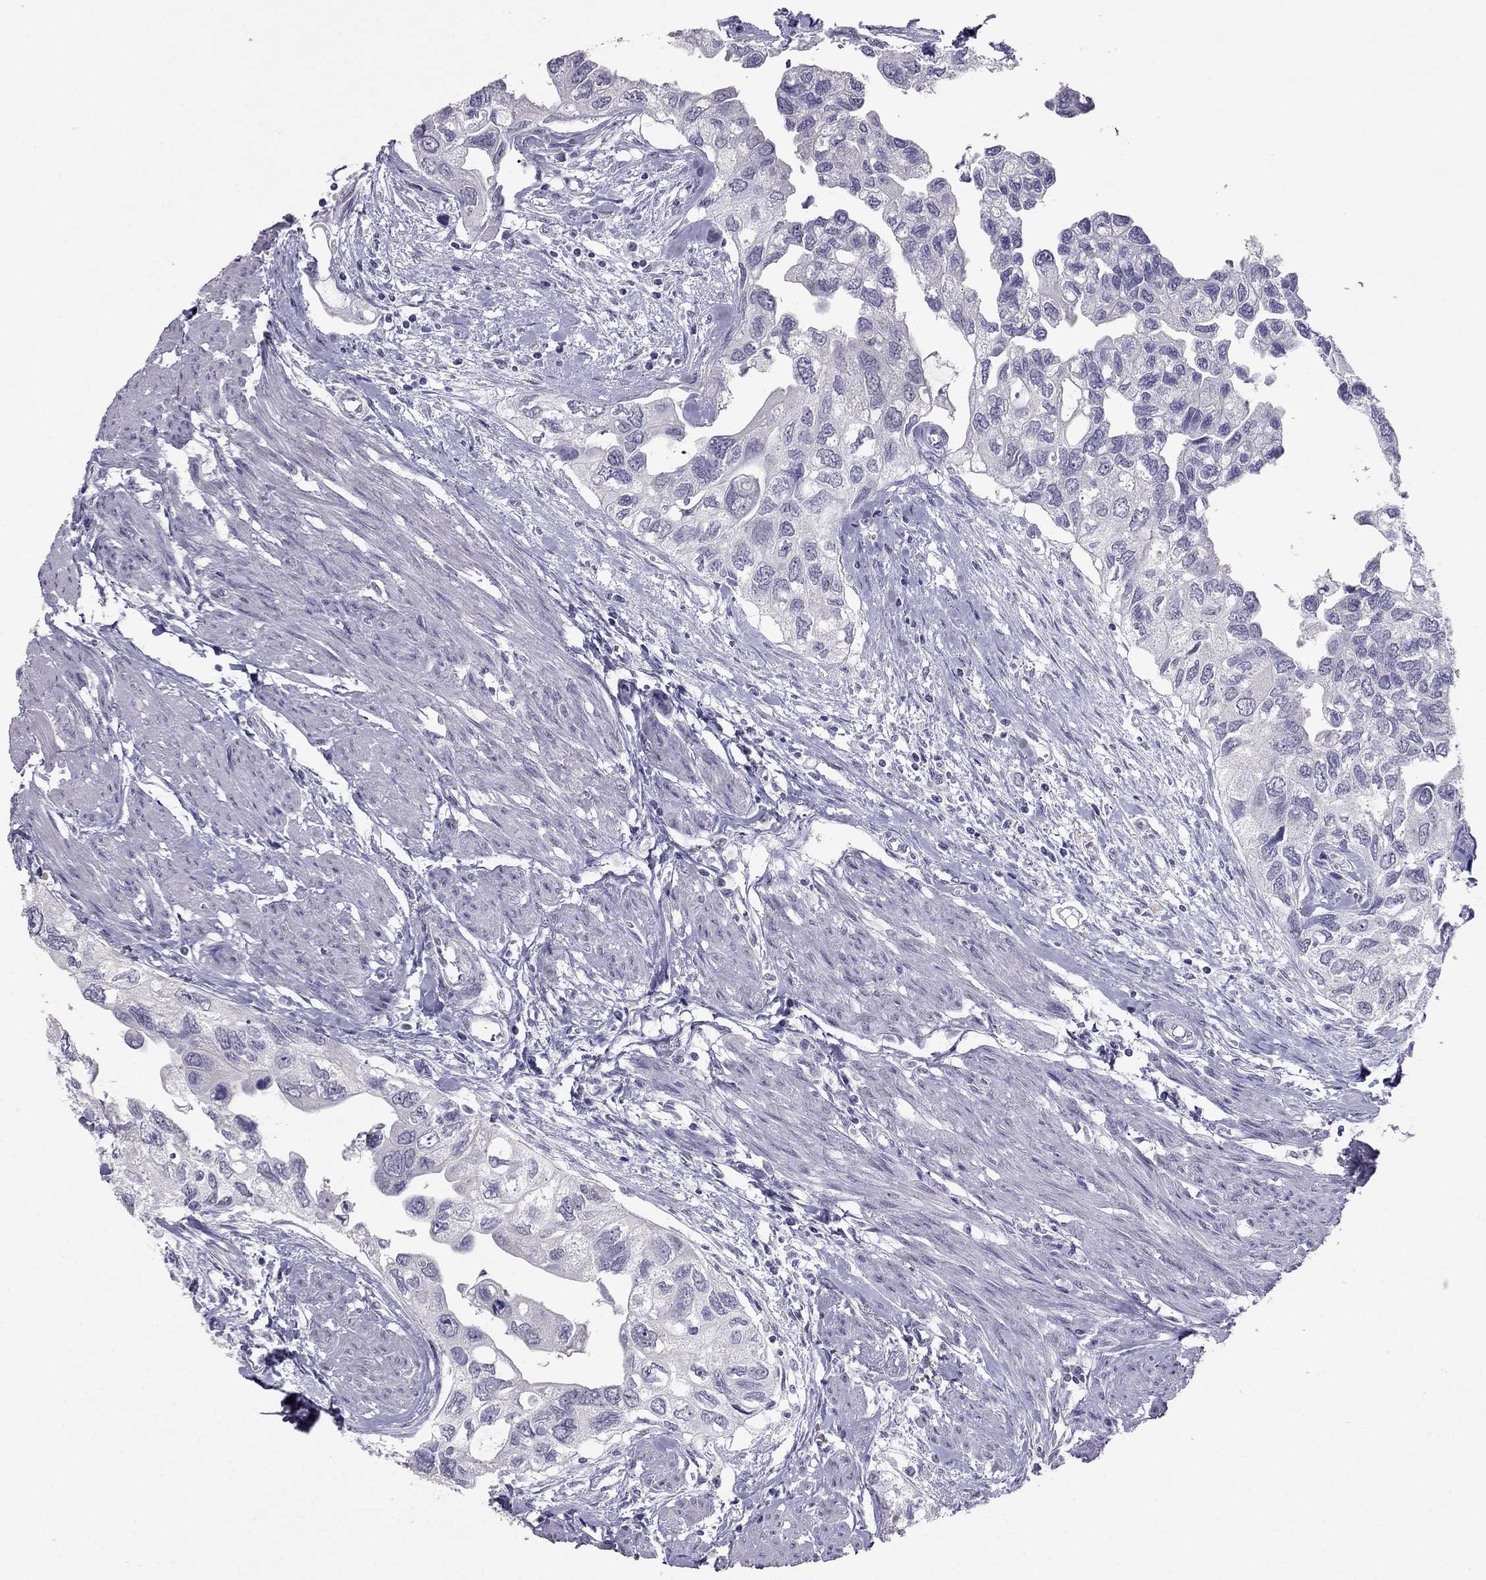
{"staining": {"intensity": "negative", "quantity": "none", "location": "none"}, "tissue": "urothelial cancer", "cell_type": "Tumor cells", "image_type": "cancer", "snomed": [{"axis": "morphology", "description": "Urothelial carcinoma, High grade"}, {"axis": "topography", "description": "Urinary bladder"}], "caption": "Immunohistochemistry (IHC) micrograph of human urothelial cancer stained for a protein (brown), which shows no positivity in tumor cells.", "gene": "RHO", "patient": {"sex": "male", "age": 59}}